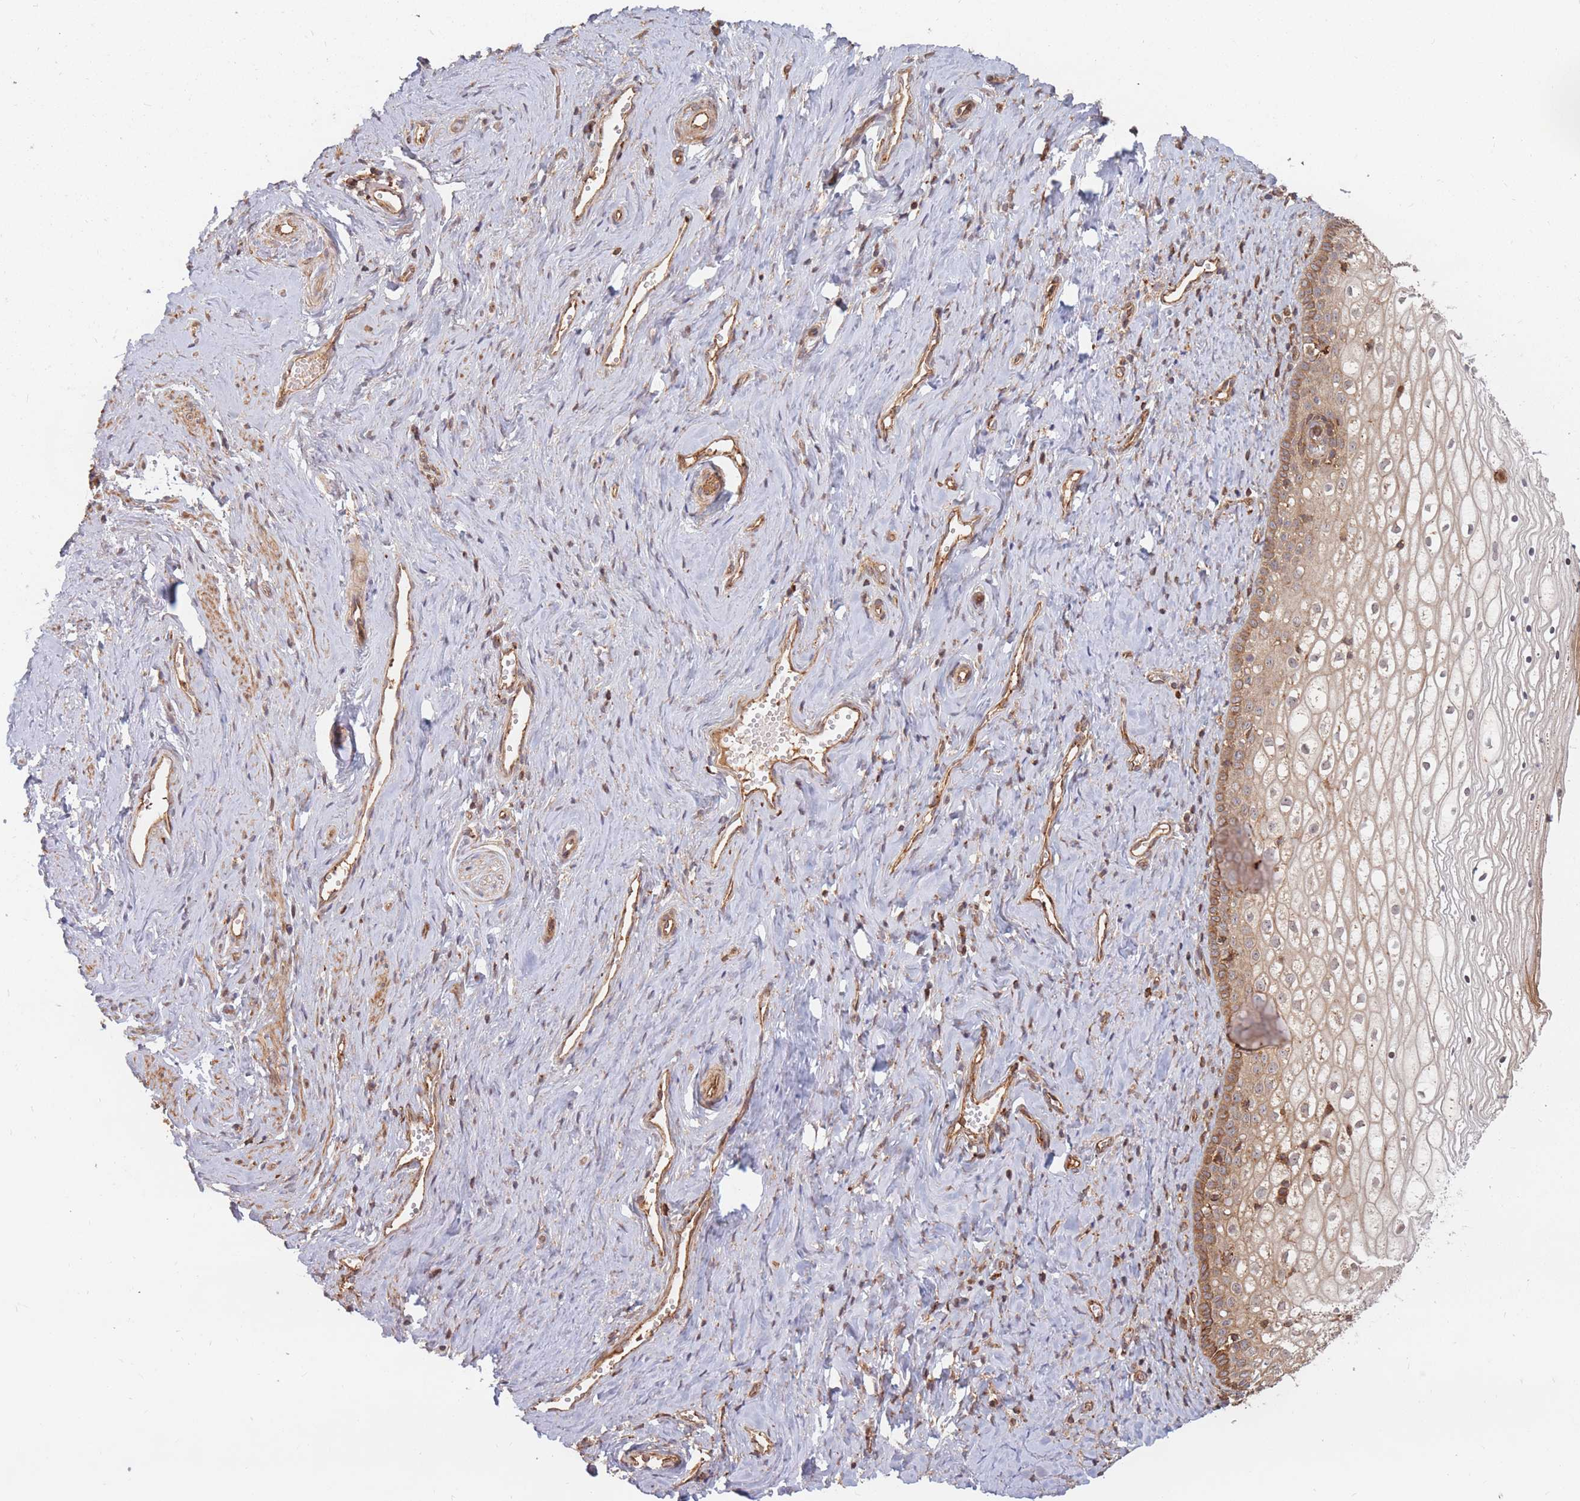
{"staining": {"intensity": "moderate", "quantity": ">75%", "location": "cytoplasmic/membranous"}, "tissue": "vagina", "cell_type": "Squamous epithelial cells", "image_type": "normal", "snomed": [{"axis": "morphology", "description": "Normal tissue, NOS"}, {"axis": "topography", "description": "Vagina"}], "caption": "DAB immunohistochemical staining of benign vagina shows moderate cytoplasmic/membranous protein positivity in about >75% of squamous epithelial cells. The protein is shown in brown color, while the nuclei are stained blue.", "gene": "RASSF2", "patient": {"sex": "female", "age": 59}}